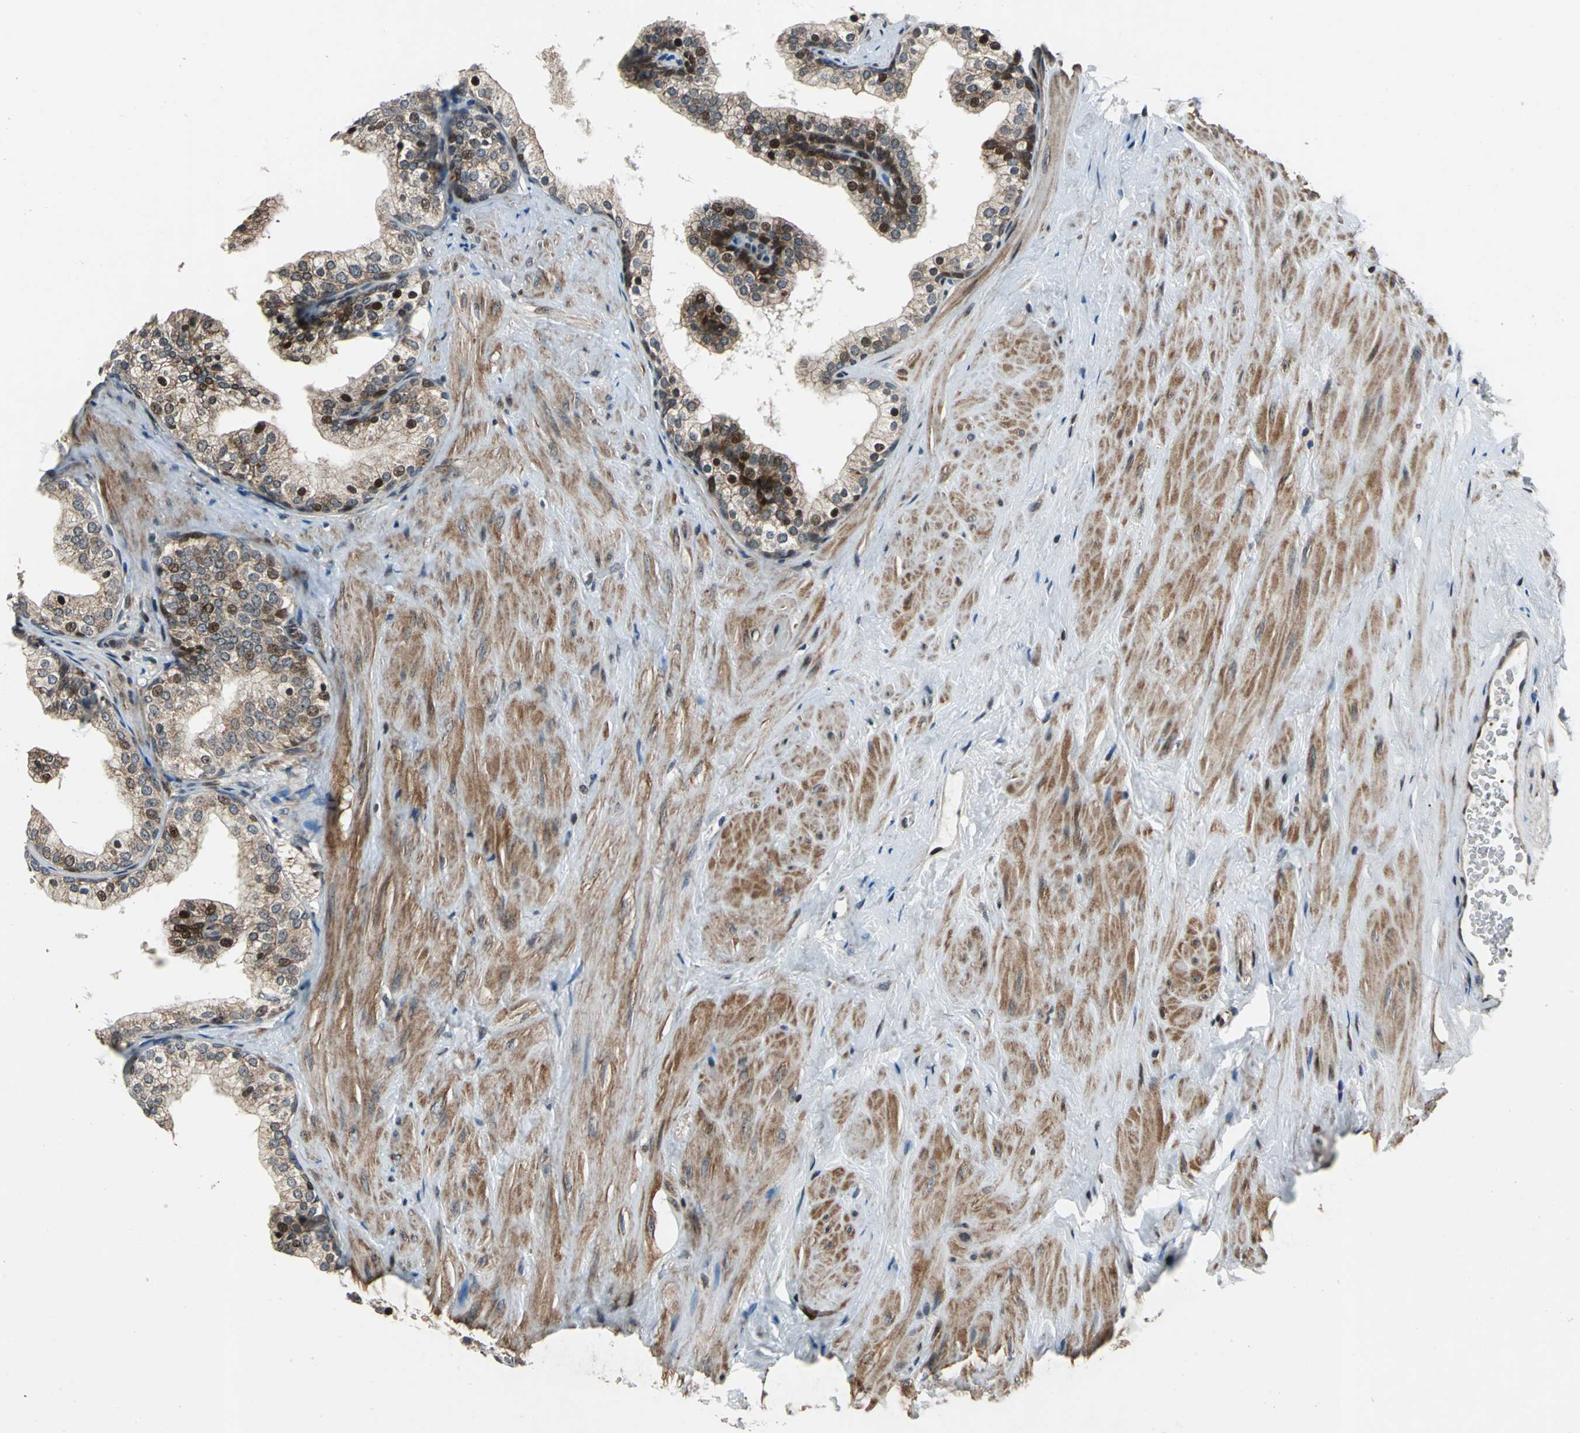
{"staining": {"intensity": "strong", "quantity": "<25%", "location": "nuclear"}, "tissue": "prostate", "cell_type": "Glandular cells", "image_type": "normal", "snomed": [{"axis": "morphology", "description": "Normal tissue, NOS"}, {"axis": "topography", "description": "Prostate"}], "caption": "Prostate was stained to show a protein in brown. There is medium levels of strong nuclear staining in about <25% of glandular cells. (DAB = brown stain, brightfield microscopy at high magnification).", "gene": "AATF", "patient": {"sex": "male", "age": 60}}